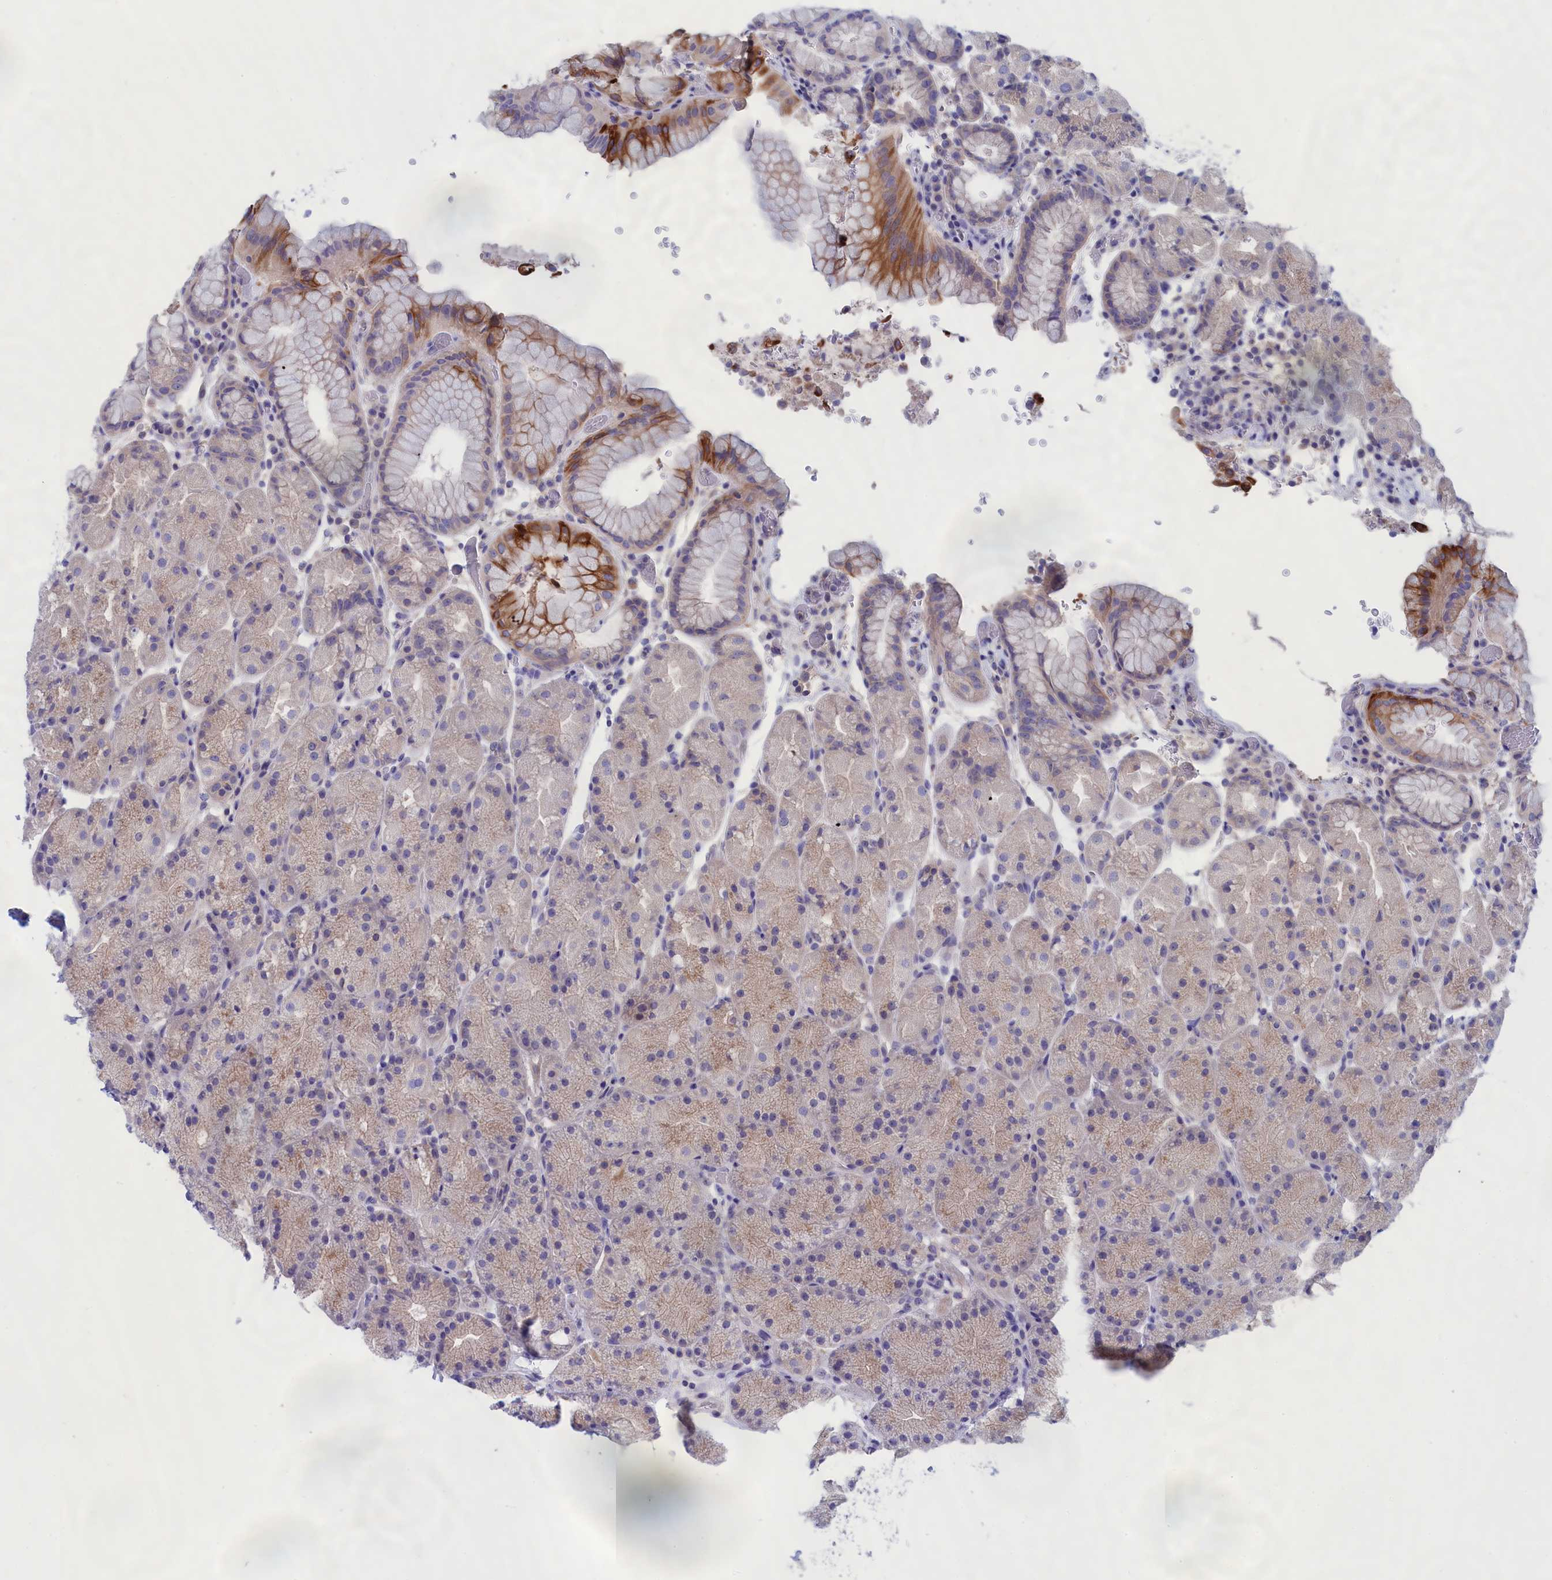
{"staining": {"intensity": "strong", "quantity": "<25%", "location": "cytoplasmic/membranous"}, "tissue": "stomach", "cell_type": "Glandular cells", "image_type": "normal", "snomed": [{"axis": "morphology", "description": "Normal tissue, NOS"}, {"axis": "topography", "description": "Stomach, upper"}, {"axis": "topography", "description": "Stomach, lower"}], "caption": "Brown immunohistochemical staining in normal human stomach exhibits strong cytoplasmic/membranous staining in approximately <25% of glandular cells. The protein is stained brown, and the nuclei are stained in blue (DAB (3,3'-diaminobenzidine) IHC with brightfield microscopy, high magnification).", "gene": "VPS35L", "patient": {"sex": "male", "age": 67}}